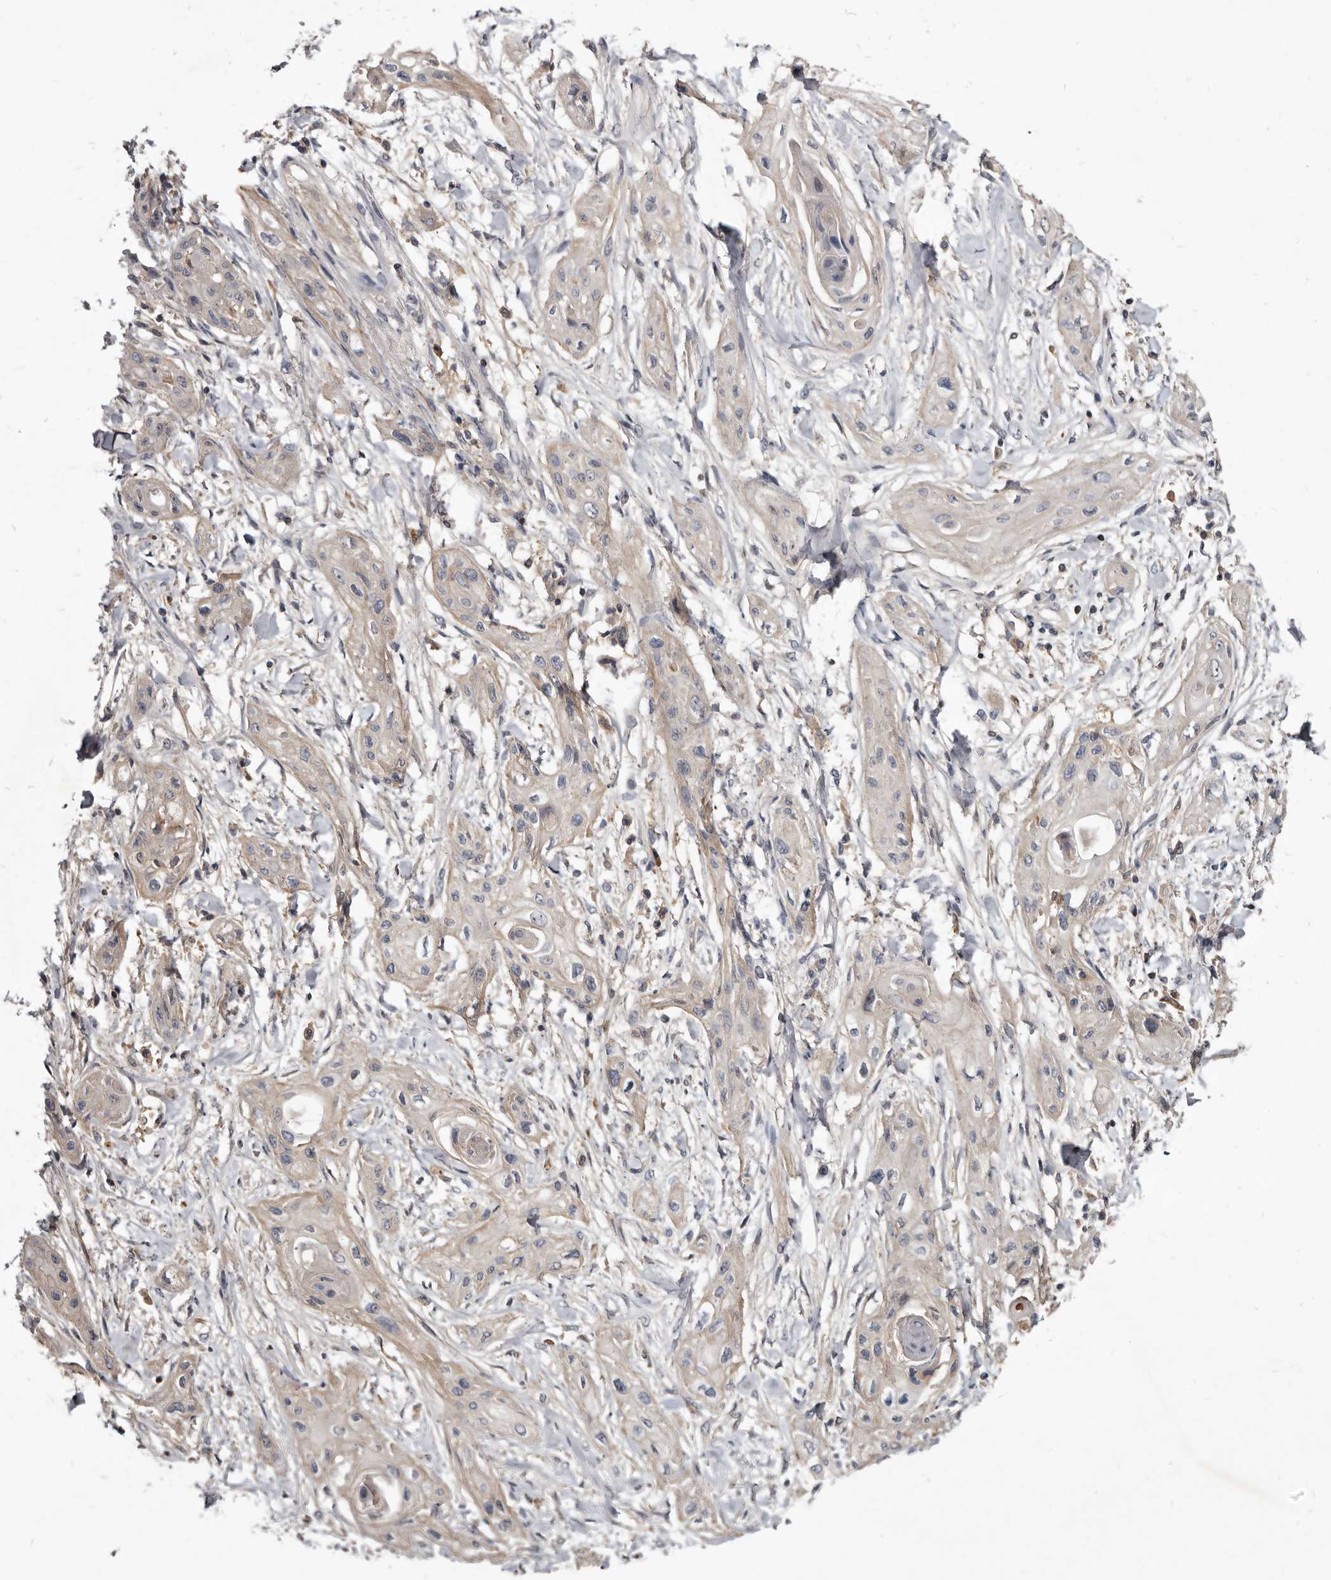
{"staining": {"intensity": "weak", "quantity": "<25%", "location": "cytoplasmic/membranous"}, "tissue": "lung cancer", "cell_type": "Tumor cells", "image_type": "cancer", "snomed": [{"axis": "morphology", "description": "Squamous cell carcinoma, NOS"}, {"axis": "topography", "description": "Lung"}], "caption": "Histopathology image shows no protein positivity in tumor cells of lung cancer (squamous cell carcinoma) tissue.", "gene": "TTC39A", "patient": {"sex": "female", "age": 47}}